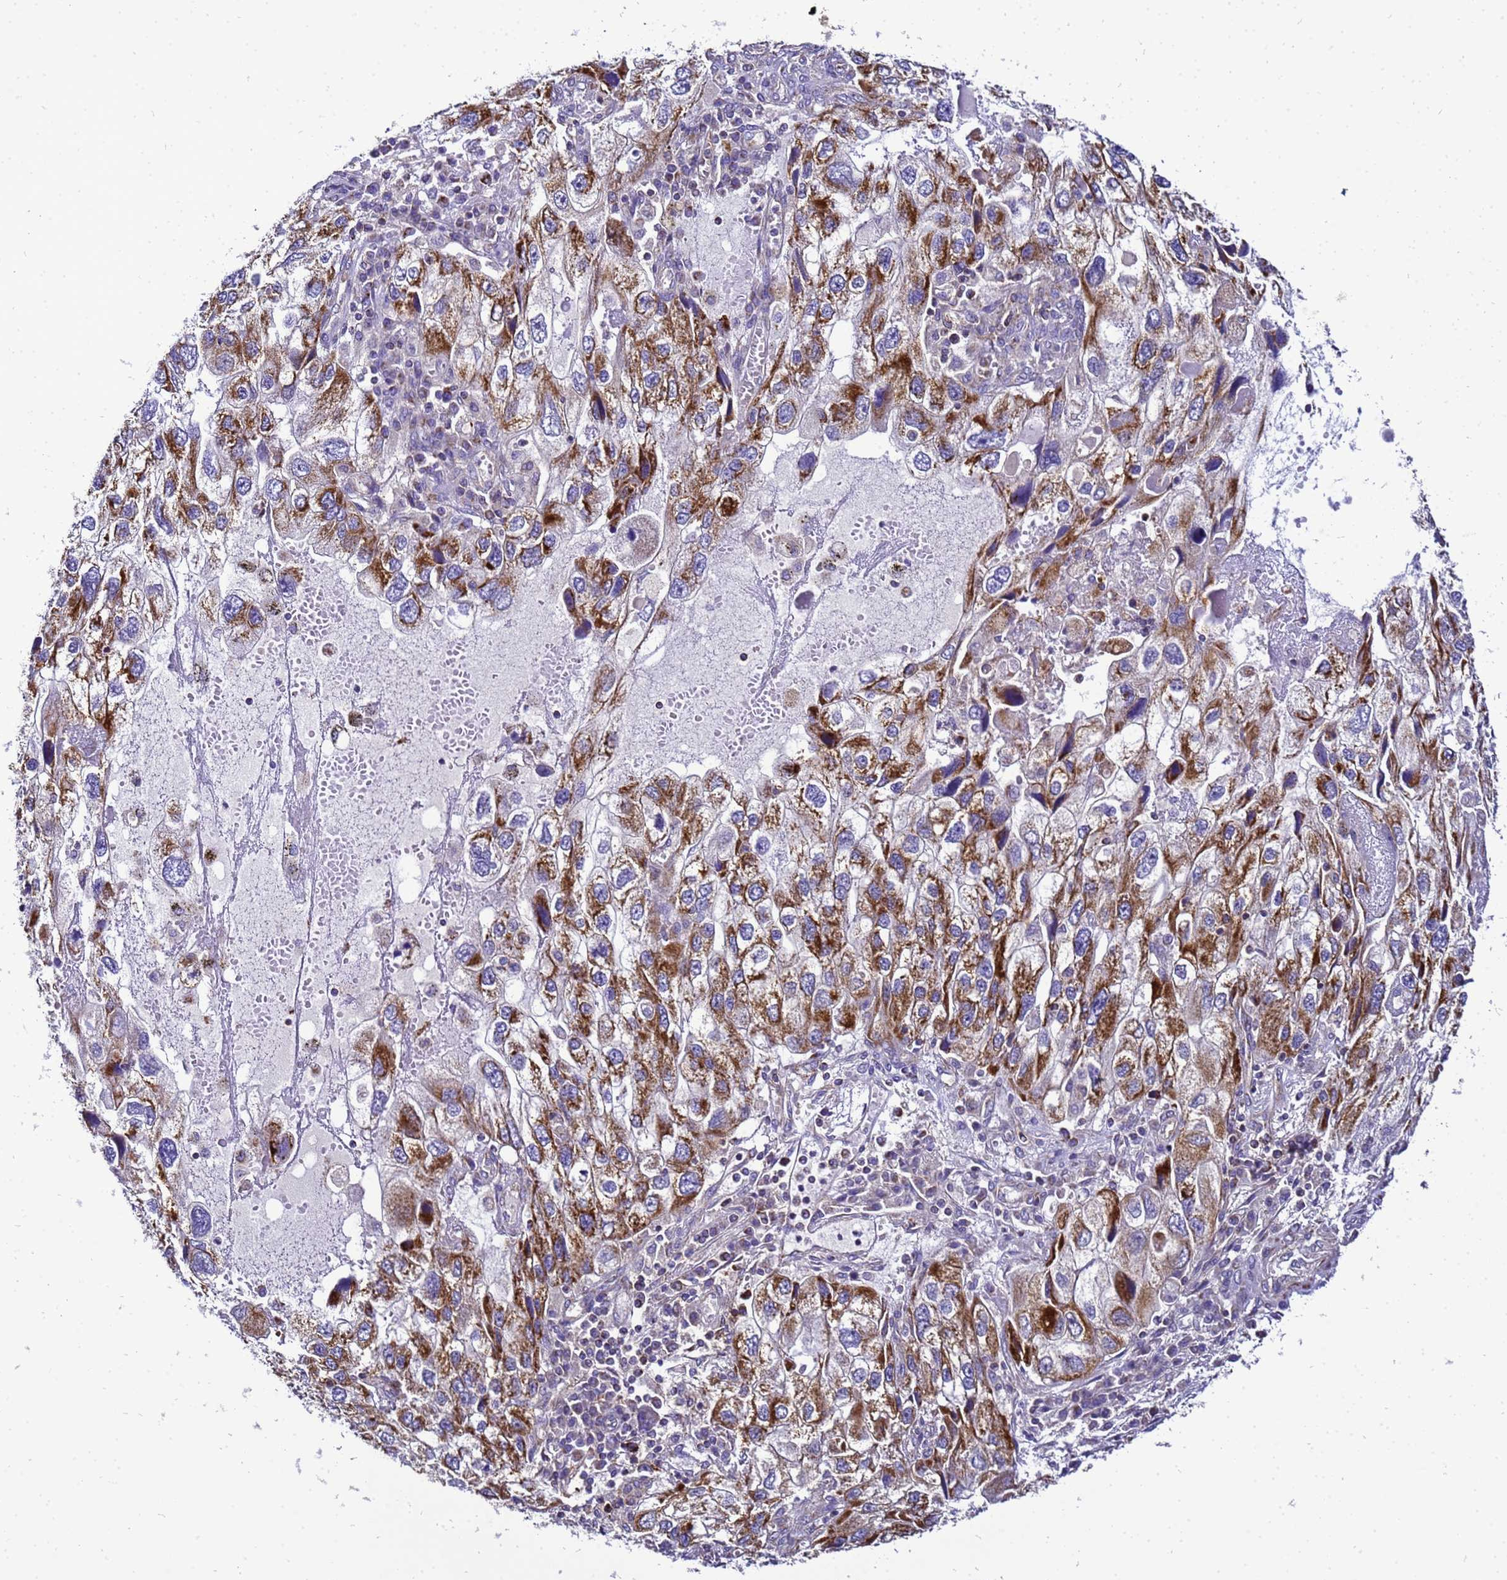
{"staining": {"intensity": "moderate", "quantity": ">75%", "location": "cytoplasmic/membranous"}, "tissue": "endometrial cancer", "cell_type": "Tumor cells", "image_type": "cancer", "snomed": [{"axis": "morphology", "description": "Adenocarcinoma, NOS"}, {"axis": "topography", "description": "Endometrium"}], "caption": "Adenocarcinoma (endometrial) stained with a brown dye shows moderate cytoplasmic/membranous positive expression in about >75% of tumor cells.", "gene": "HIGD2A", "patient": {"sex": "female", "age": 49}}